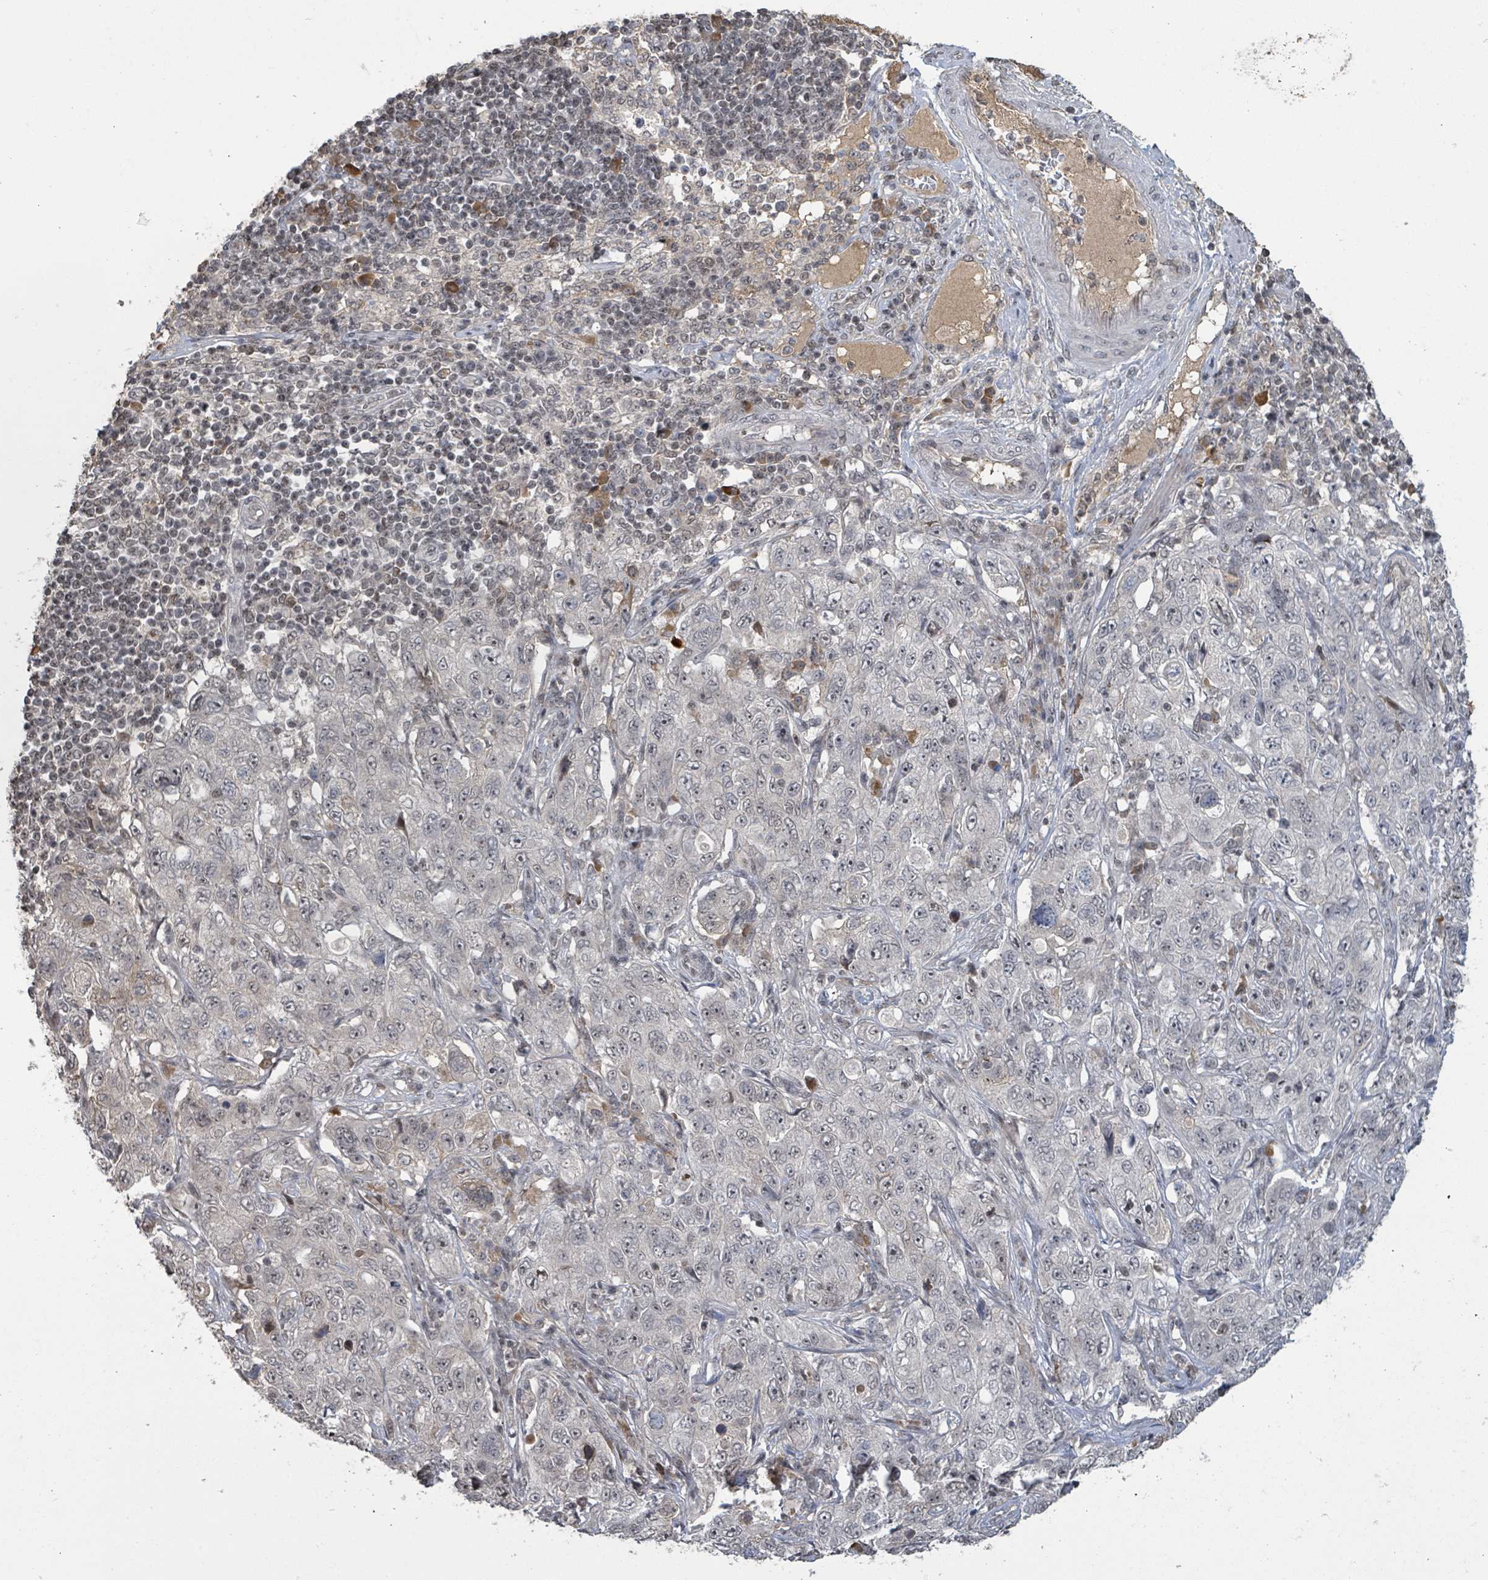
{"staining": {"intensity": "weak", "quantity": "25%-75%", "location": "nuclear"}, "tissue": "pancreatic cancer", "cell_type": "Tumor cells", "image_type": "cancer", "snomed": [{"axis": "morphology", "description": "Adenocarcinoma, NOS"}, {"axis": "topography", "description": "Pancreas"}], "caption": "Human adenocarcinoma (pancreatic) stained with a brown dye displays weak nuclear positive expression in approximately 25%-75% of tumor cells.", "gene": "ZBTB14", "patient": {"sex": "male", "age": 68}}